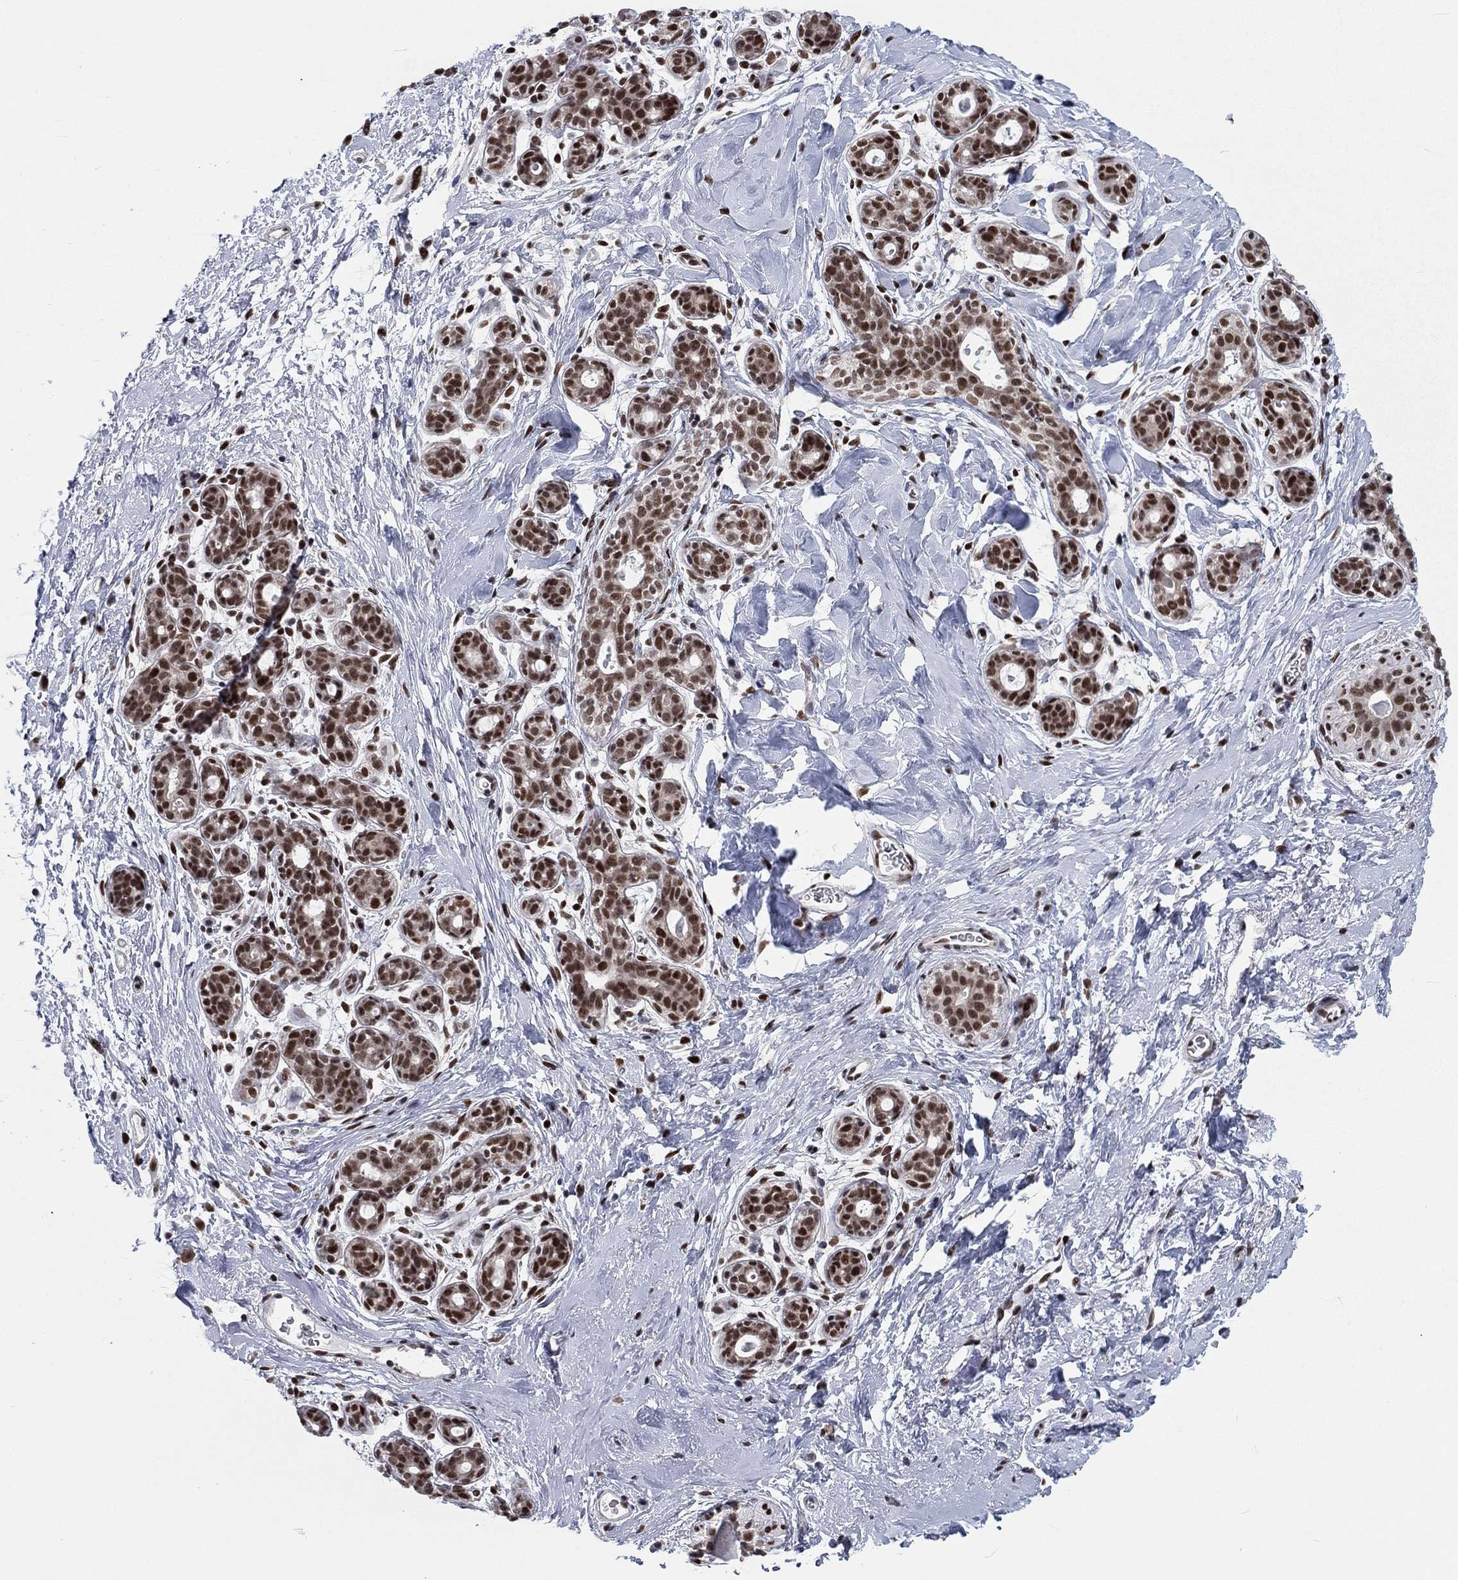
{"staining": {"intensity": "negative", "quantity": "none", "location": "none"}, "tissue": "breast", "cell_type": "Adipocytes", "image_type": "normal", "snomed": [{"axis": "morphology", "description": "Normal tissue, NOS"}, {"axis": "topography", "description": "Breast"}], "caption": "IHC histopathology image of unremarkable human breast stained for a protein (brown), which displays no positivity in adipocytes.", "gene": "FYTTD1", "patient": {"sex": "female", "age": 43}}